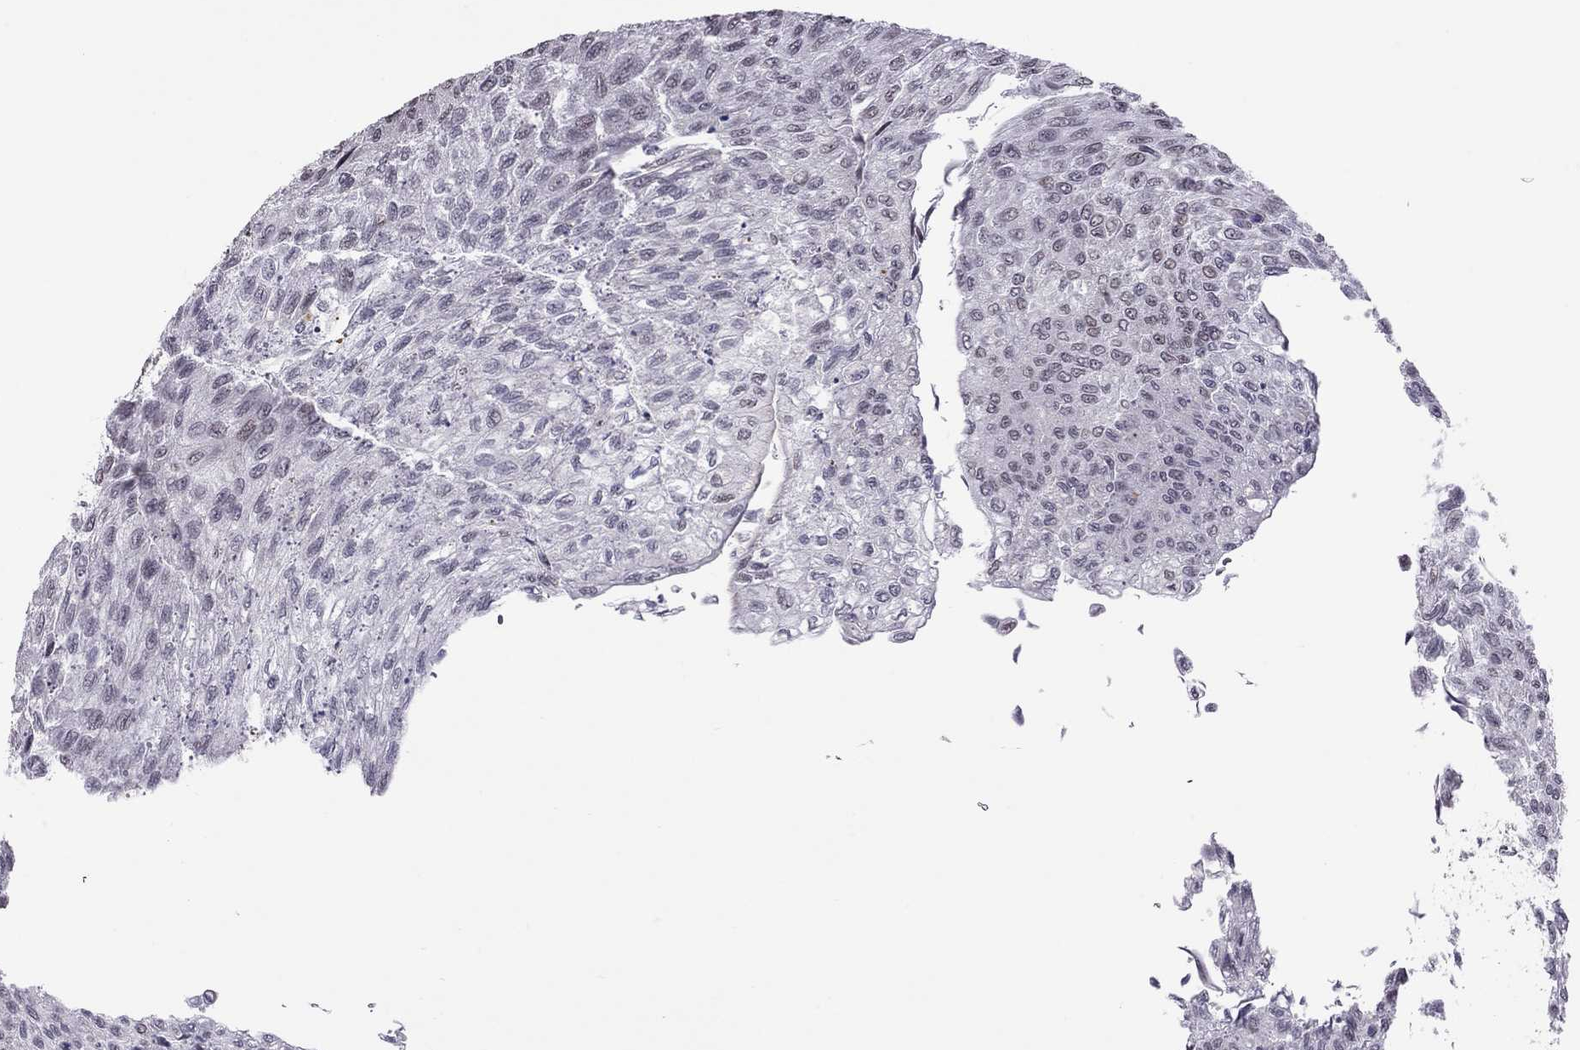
{"staining": {"intensity": "negative", "quantity": "none", "location": "none"}, "tissue": "urothelial cancer", "cell_type": "Tumor cells", "image_type": "cancer", "snomed": [{"axis": "morphology", "description": "Urothelial carcinoma, Low grade"}, {"axis": "topography", "description": "Ureter, NOS"}, {"axis": "topography", "description": "Urinary bladder"}], "caption": "Urothelial cancer was stained to show a protein in brown. There is no significant expression in tumor cells.", "gene": "PPP1R3A", "patient": {"sex": "male", "age": 78}}